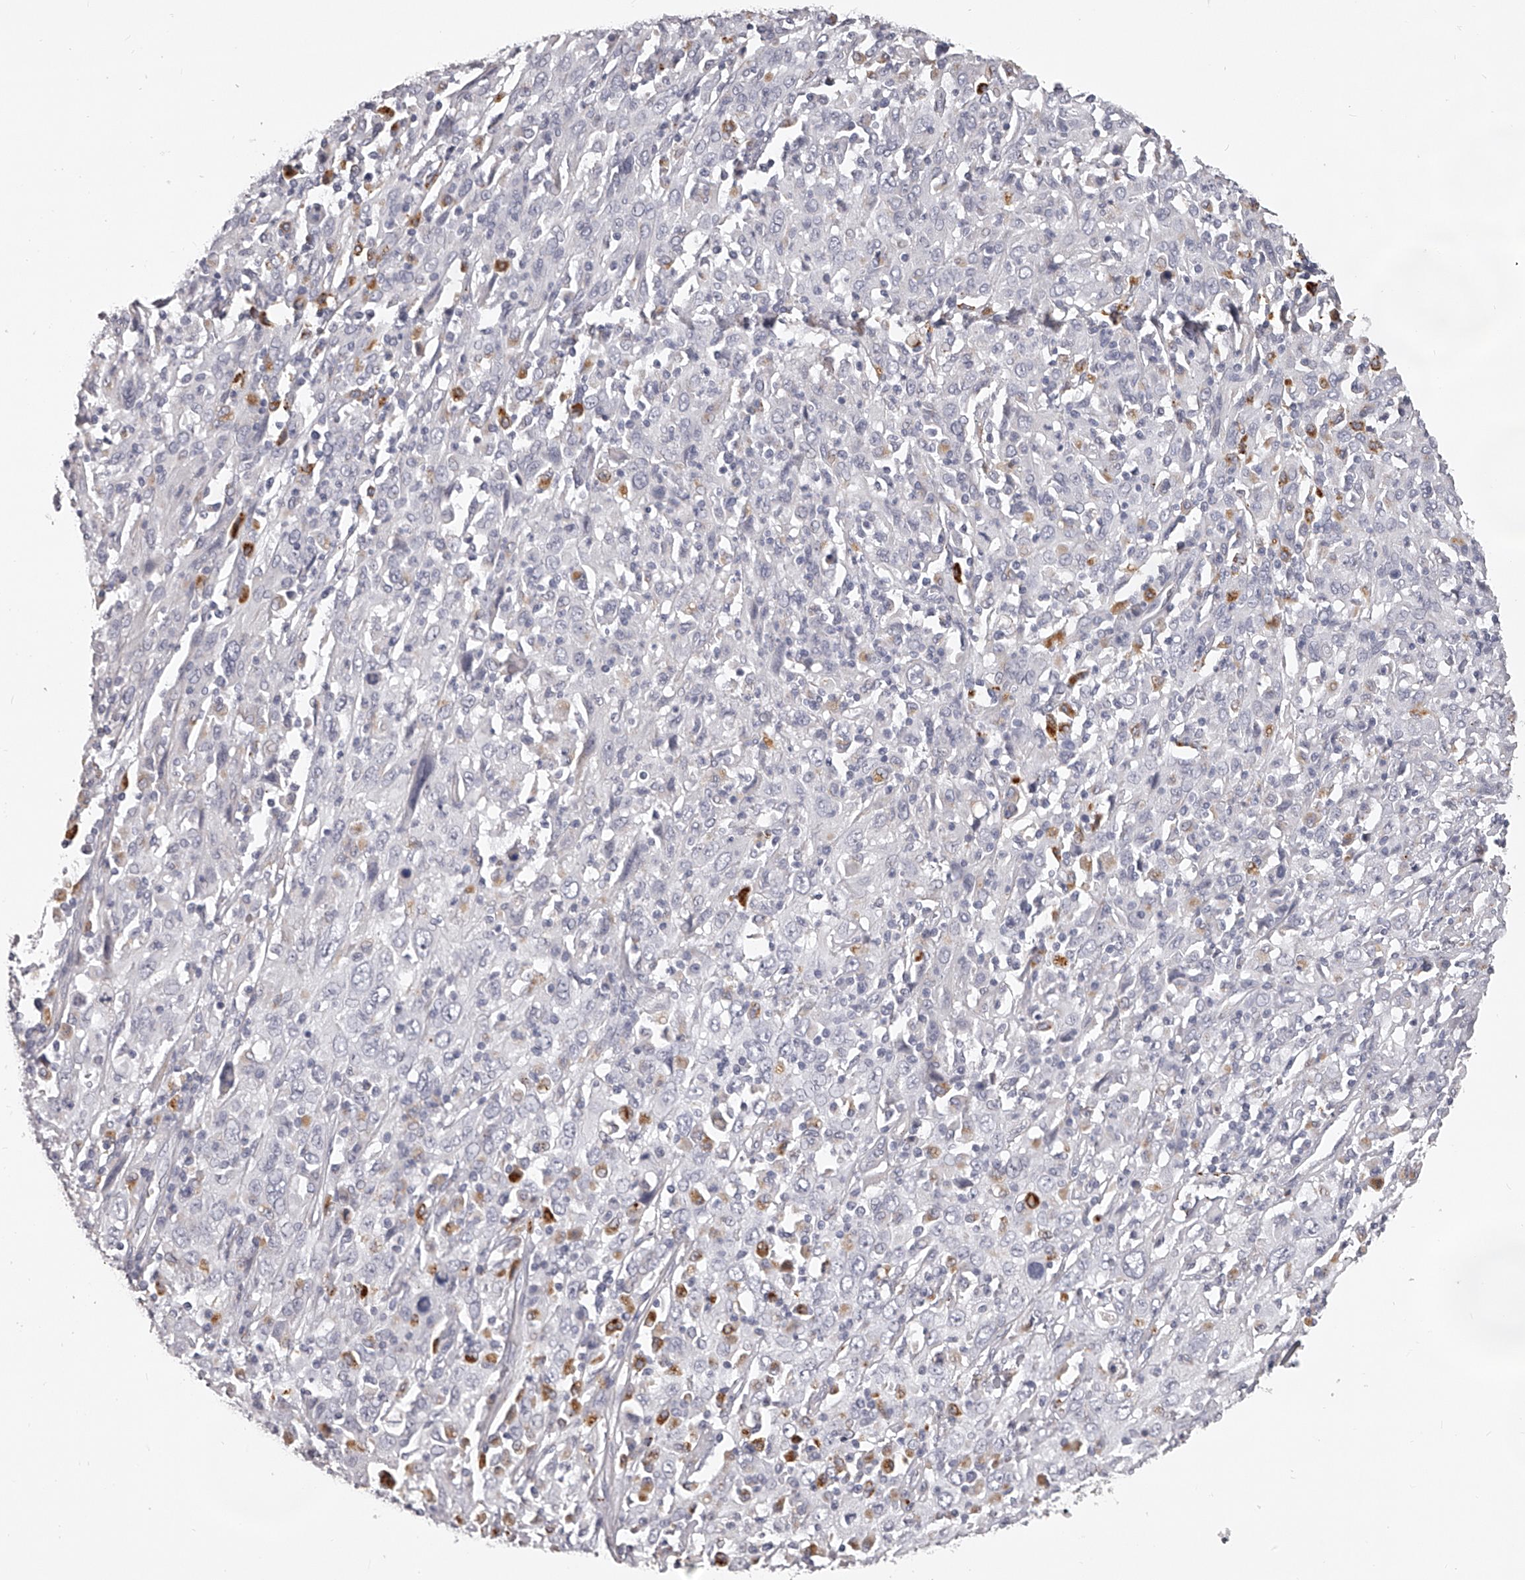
{"staining": {"intensity": "negative", "quantity": "none", "location": "none"}, "tissue": "cervical cancer", "cell_type": "Tumor cells", "image_type": "cancer", "snomed": [{"axis": "morphology", "description": "Squamous cell carcinoma, NOS"}, {"axis": "topography", "description": "Cervix"}], "caption": "The photomicrograph demonstrates no staining of tumor cells in cervical cancer. The staining is performed using DAB brown chromogen with nuclei counter-stained in using hematoxylin.", "gene": "DMRT1", "patient": {"sex": "female", "age": 46}}